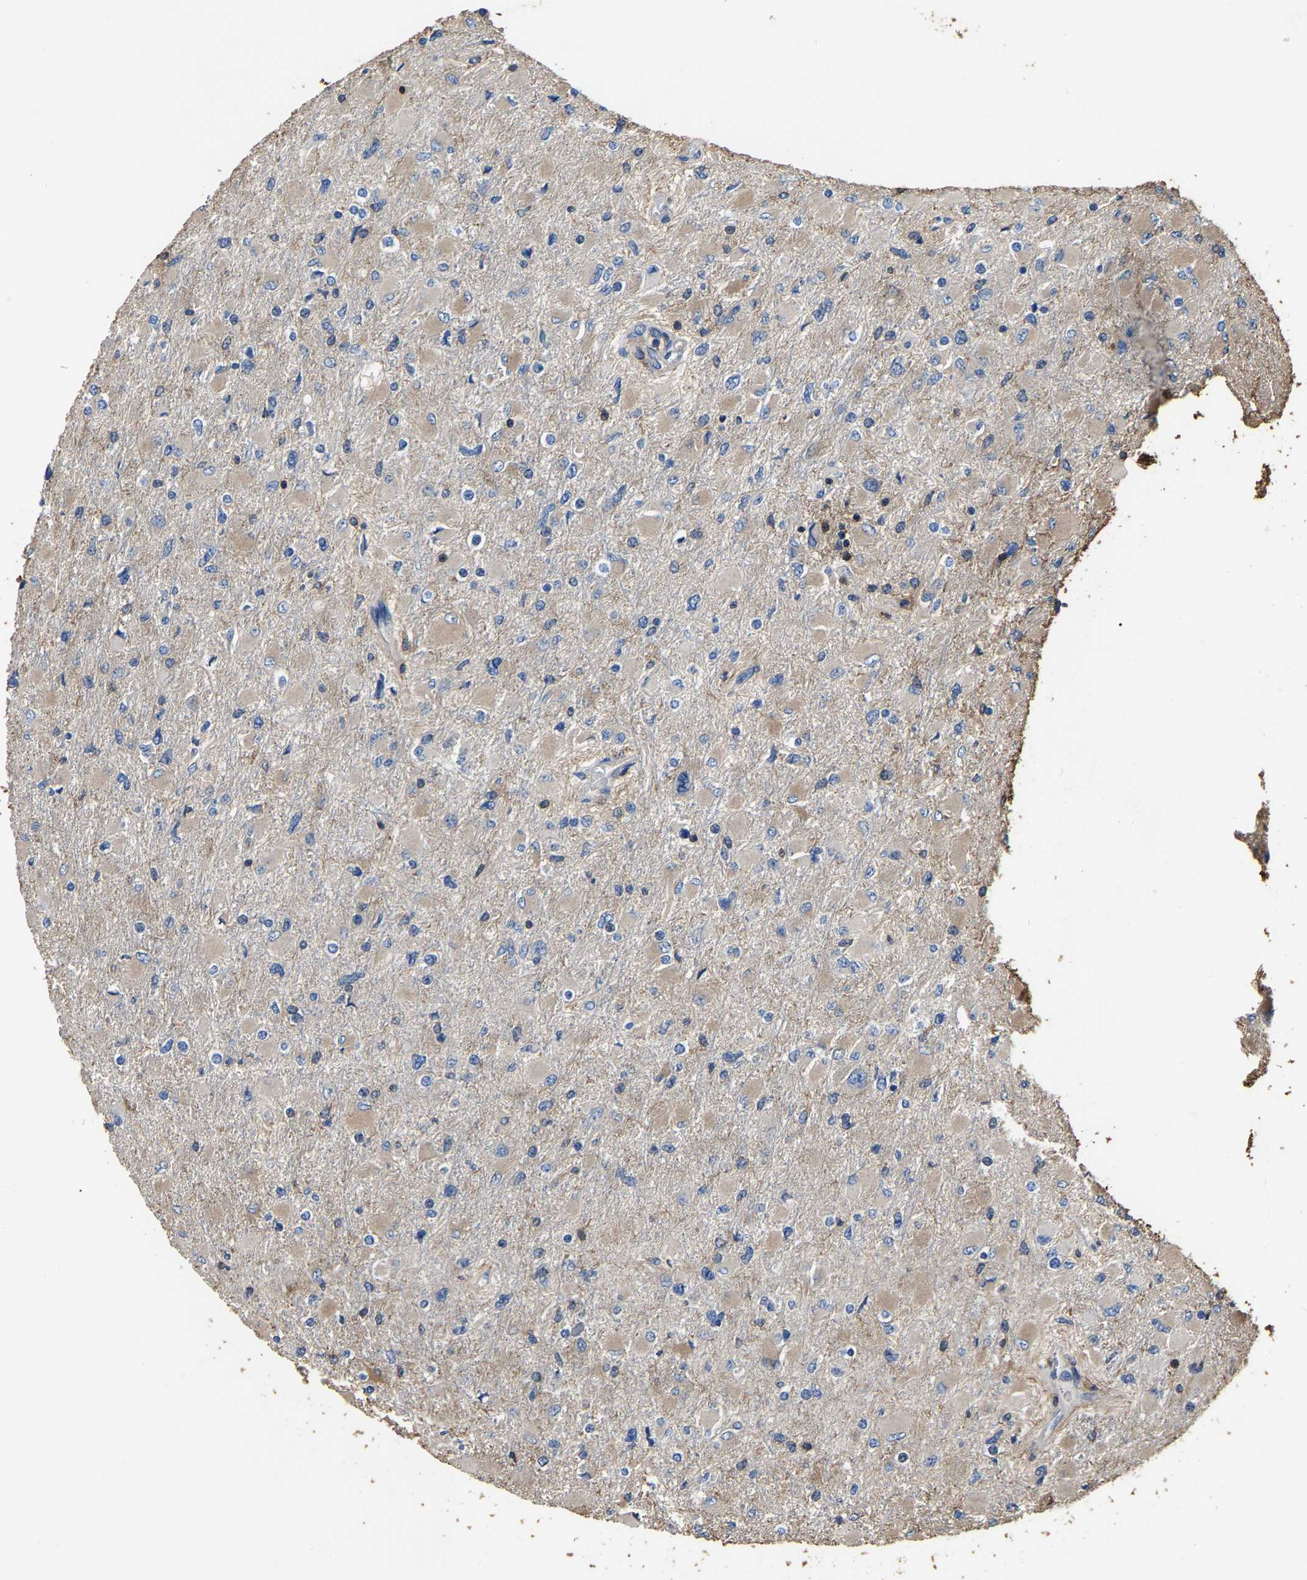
{"staining": {"intensity": "weak", "quantity": "<25%", "location": "cytoplasmic/membranous"}, "tissue": "glioma", "cell_type": "Tumor cells", "image_type": "cancer", "snomed": [{"axis": "morphology", "description": "Glioma, malignant, High grade"}, {"axis": "topography", "description": "Cerebral cortex"}], "caption": "This is an immunohistochemistry (IHC) photomicrograph of human glioma. There is no expression in tumor cells.", "gene": "ARMT1", "patient": {"sex": "female", "age": 36}}